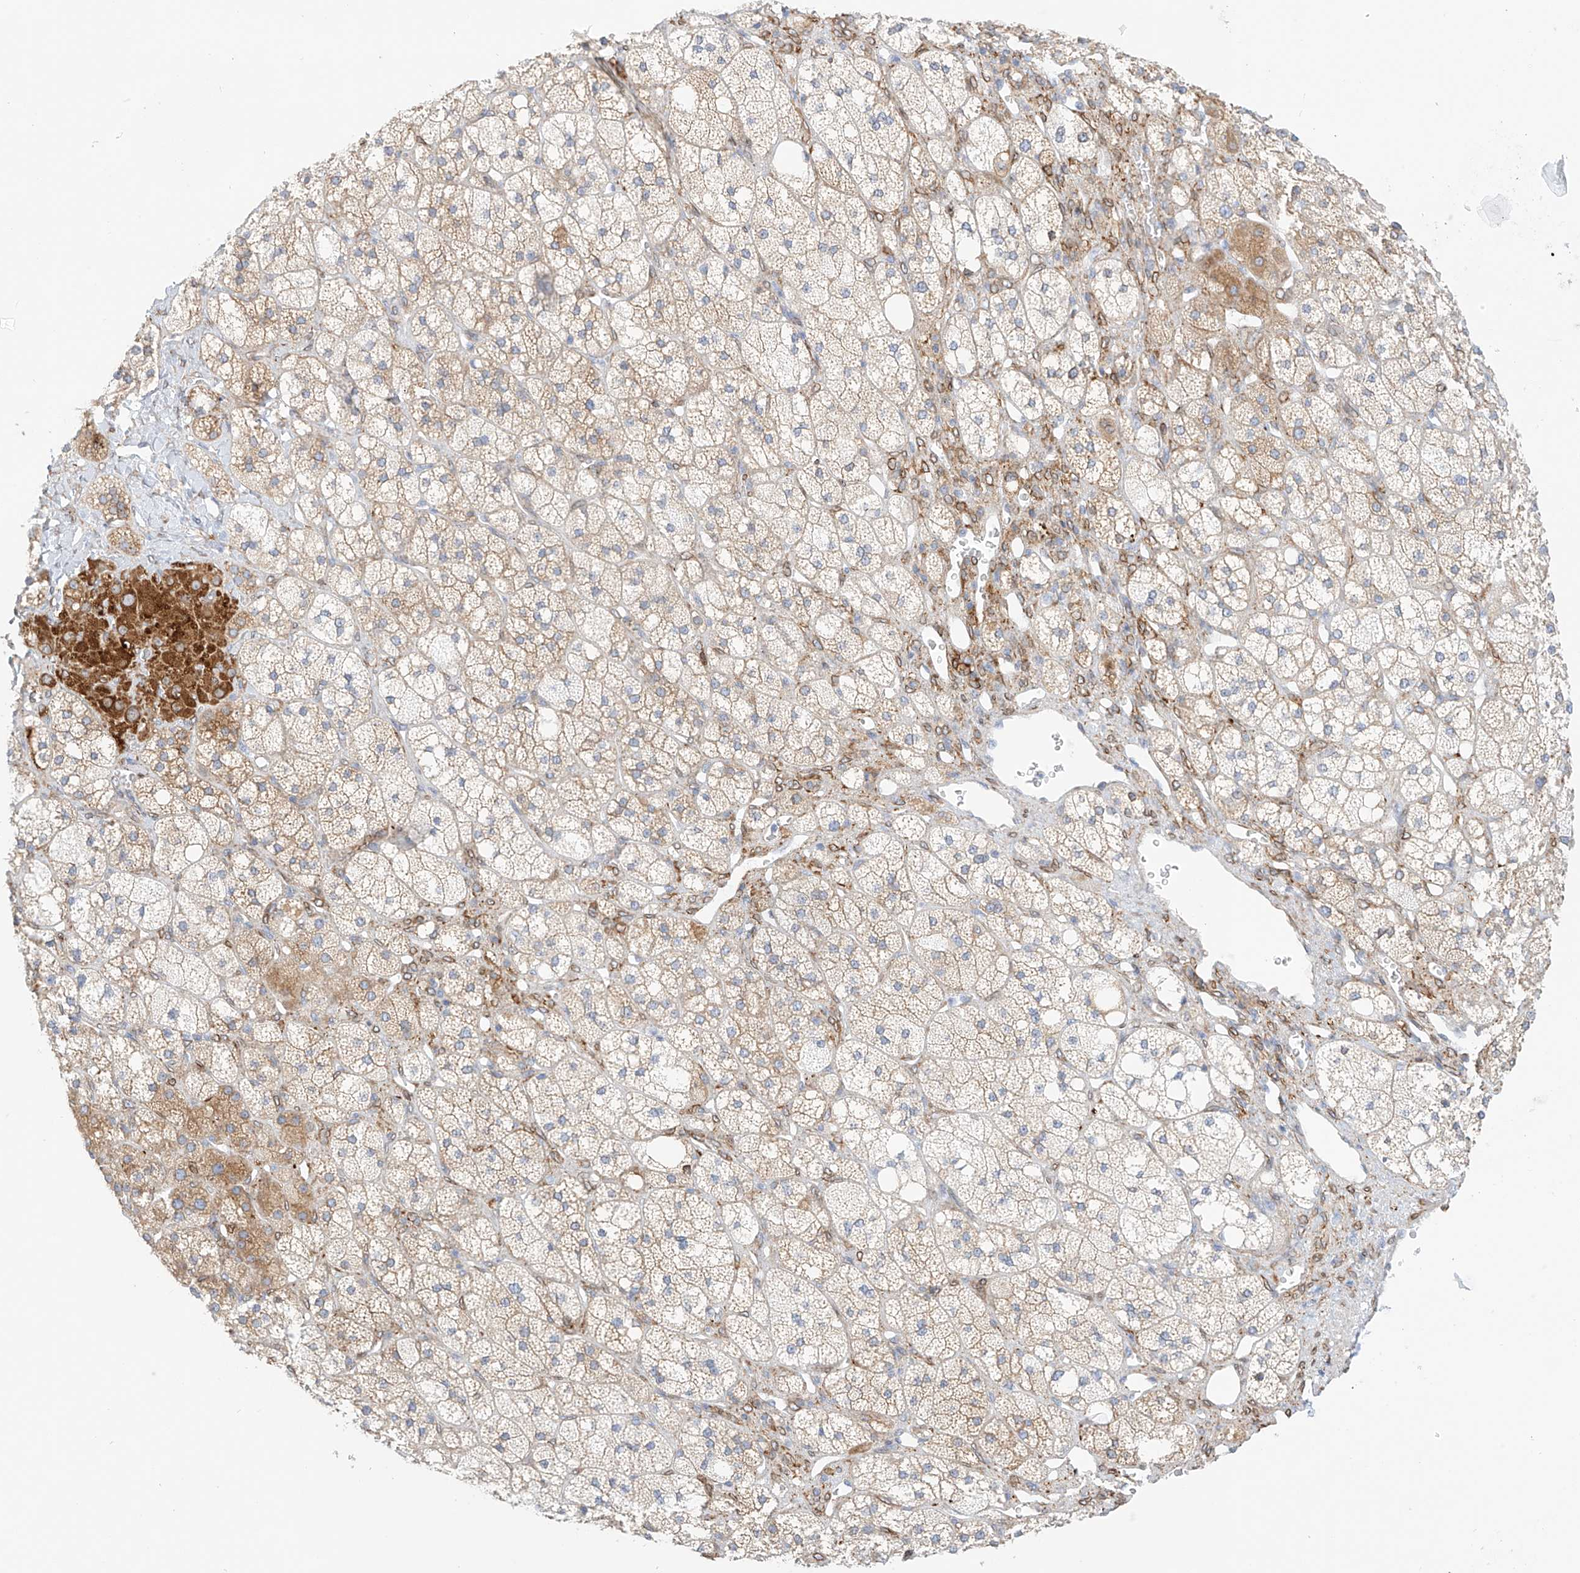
{"staining": {"intensity": "moderate", "quantity": "25%-75%", "location": "cytoplasmic/membranous"}, "tissue": "adrenal gland", "cell_type": "Glandular cells", "image_type": "normal", "snomed": [{"axis": "morphology", "description": "Normal tissue, NOS"}, {"axis": "topography", "description": "Adrenal gland"}], "caption": "Protein staining displays moderate cytoplasmic/membranous staining in about 25%-75% of glandular cells in normal adrenal gland.", "gene": "PCYOX1", "patient": {"sex": "male", "age": 61}}